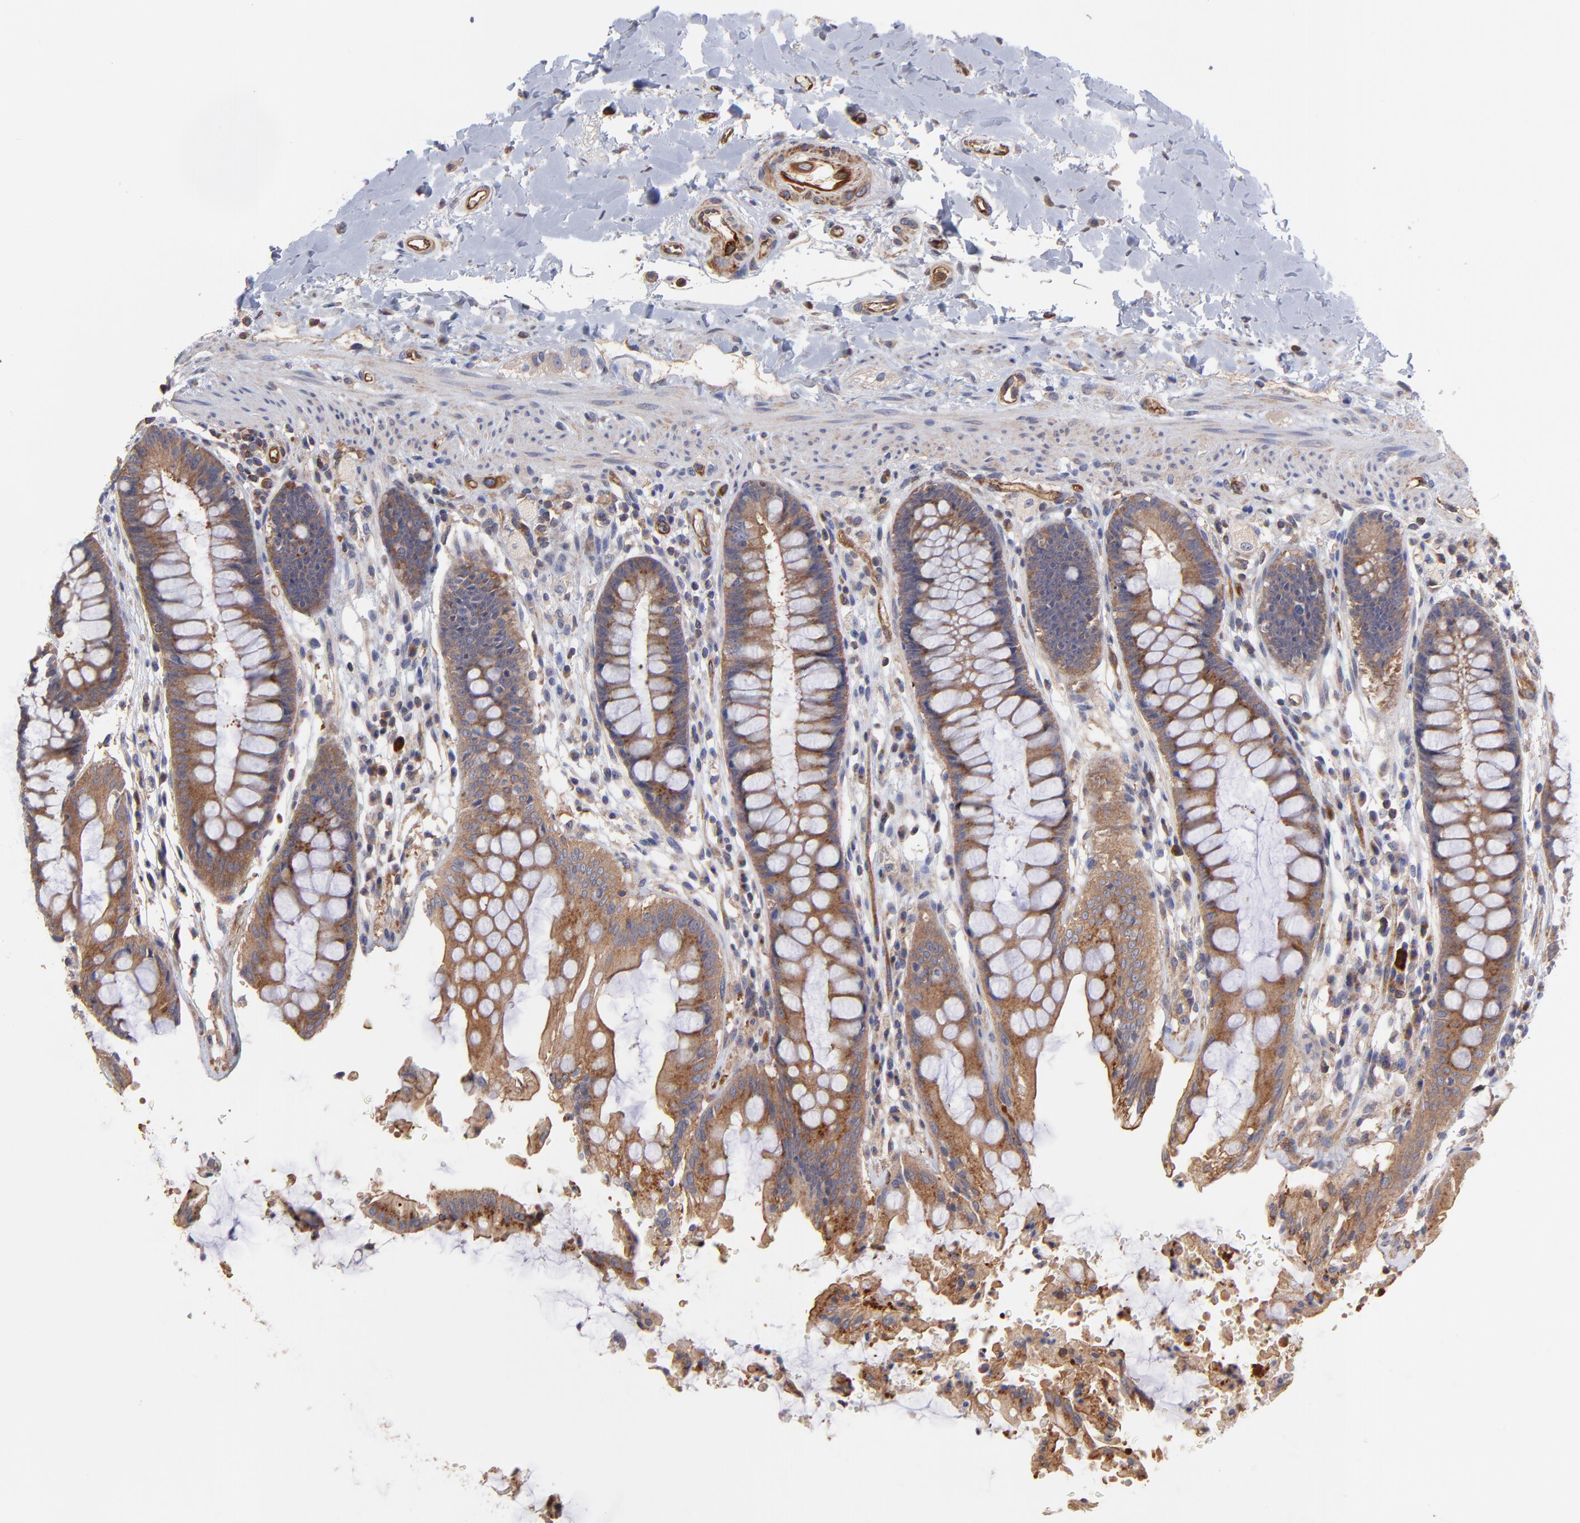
{"staining": {"intensity": "moderate", "quantity": "25%-75%", "location": "cytoplasmic/membranous"}, "tissue": "rectum", "cell_type": "Glandular cells", "image_type": "normal", "snomed": [{"axis": "morphology", "description": "Normal tissue, NOS"}, {"axis": "topography", "description": "Rectum"}], "caption": "Immunohistochemistry of unremarkable human rectum shows medium levels of moderate cytoplasmic/membranous expression in approximately 25%-75% of glandular cells.", "gene": "ASB7", "patient": {"sex": "female", "age": 46}}